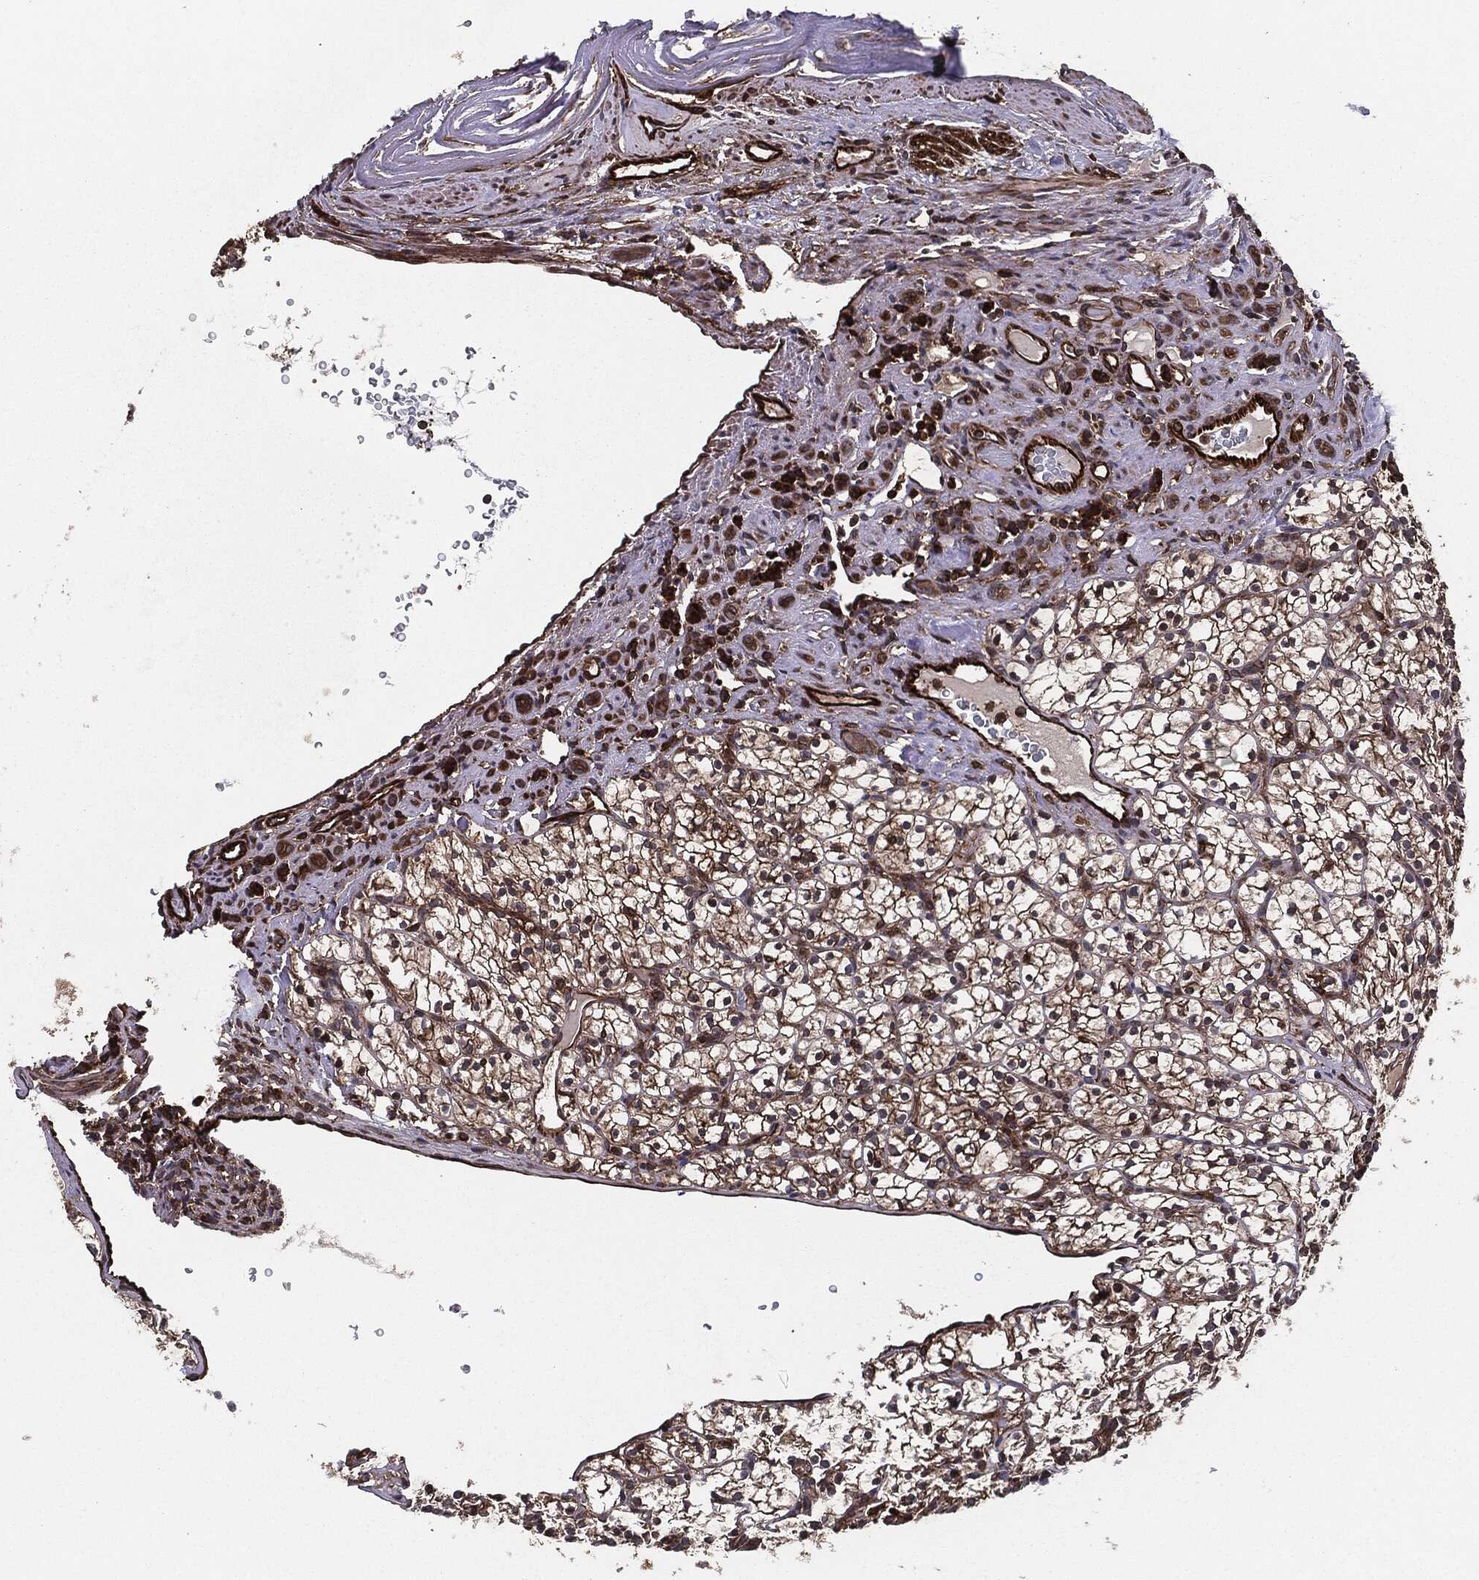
{"staining": {"intensity": "moderate", "quantity": ">75%", "location": "cytoplasmic/membranous"}, "tissue": "renal cancer", "cell_type": "Tumor cells", "image_type": "cancer", "snomed": [{"axis": "morphology", "description": "Adenocarcinoma, NOS"}, {"axis": "topography", "description": "Kidney"}], "caption": "Moderate cytoplasmic/membranous staining for a protein is identified in about >75% of tumor cells of renal cancer using immunohistochemistry (IHC).", "gene": "RAP1GDS1", "patient": {"sex": "female", "age": 89}}